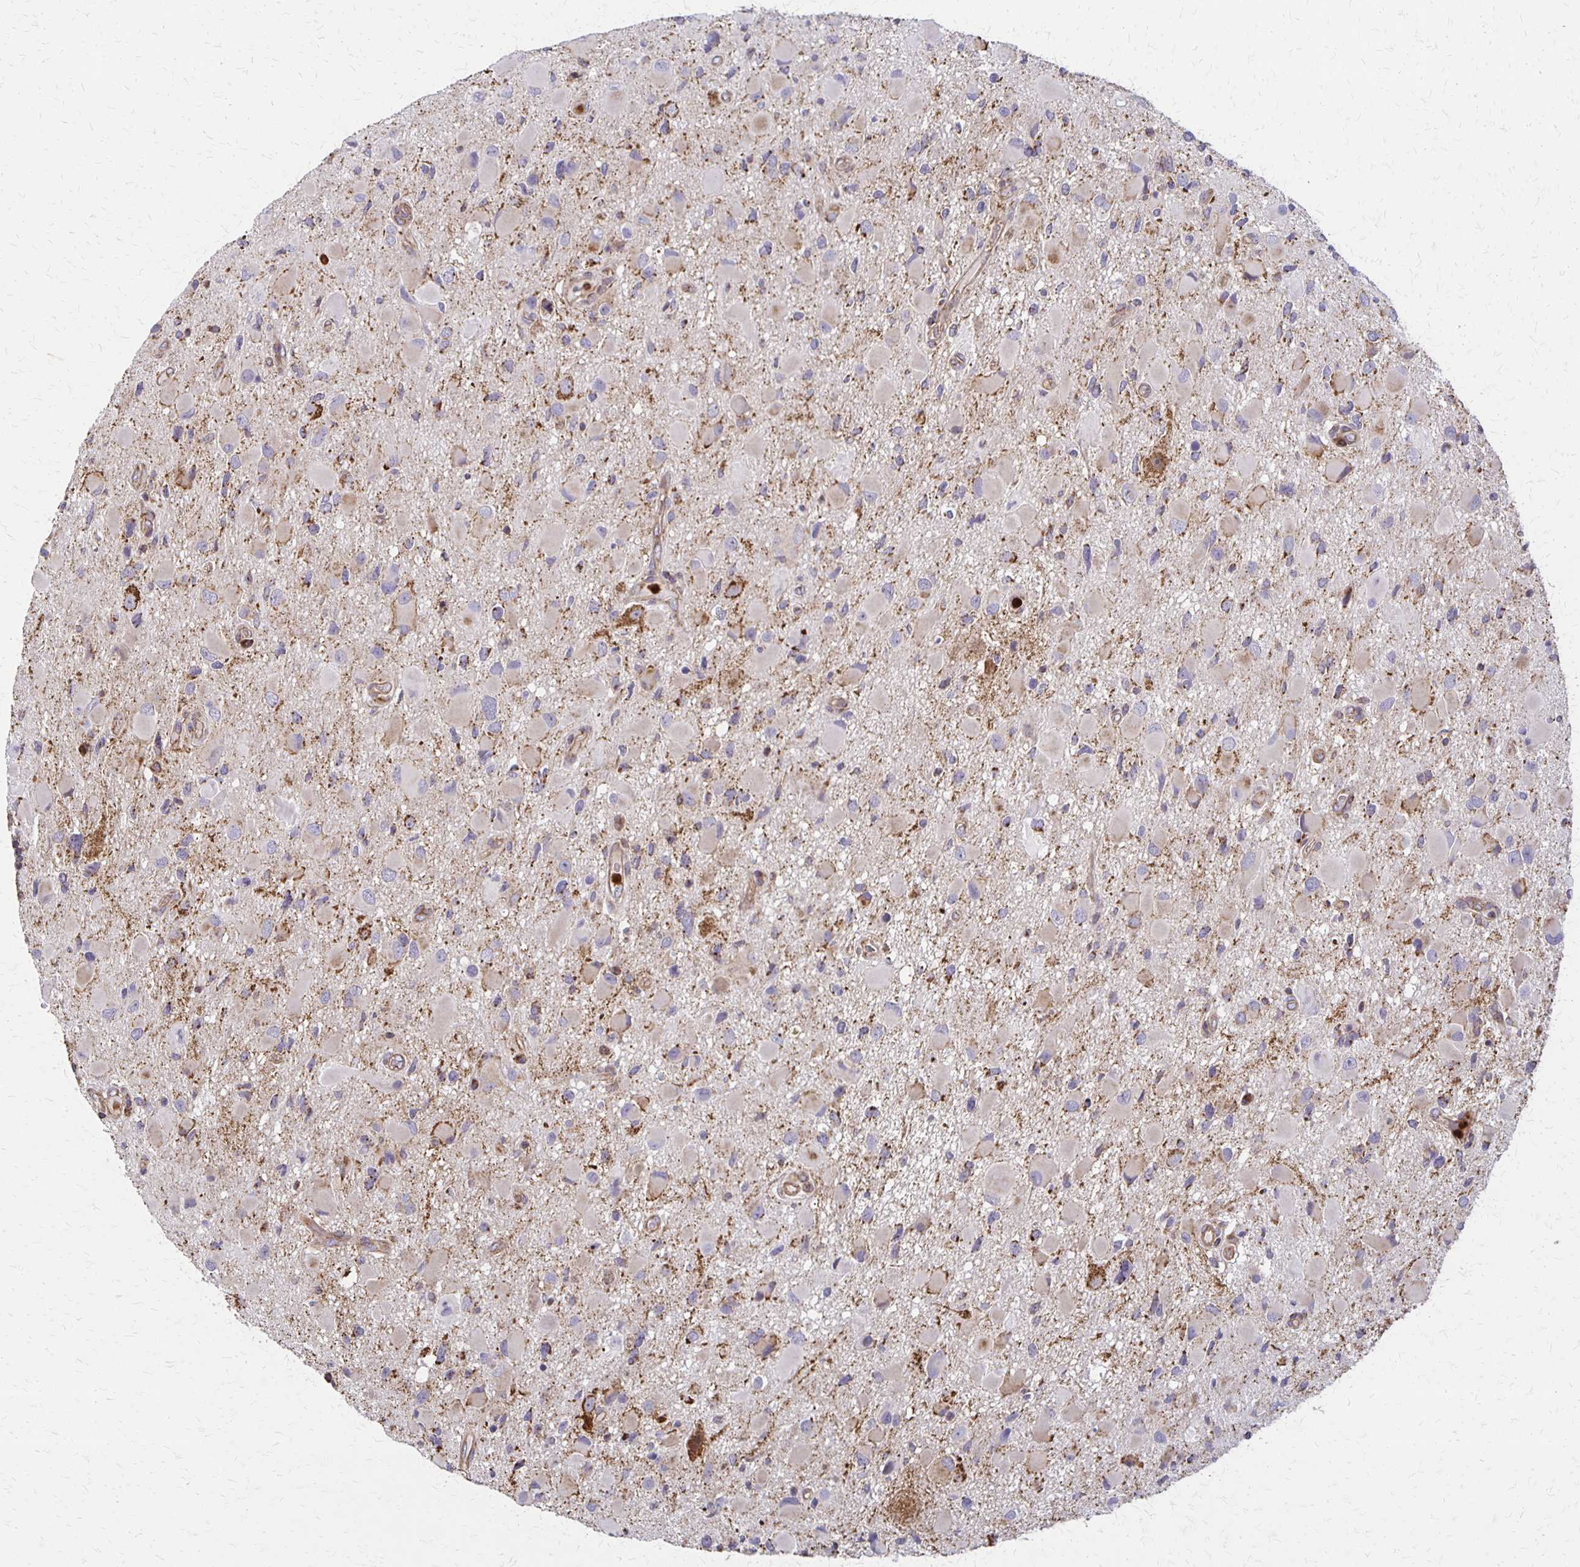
{"staining": {"intensity": "strong", "quantity": "<25%", "location": "cytoplasmic/membranous"}, "tissue": "glioma", "cell_type": "Tumor cells", "image_type": "cancer", "snomed": [{"axis": "morphology", "description": "Glioma, malignant, Low grade"}, {"axis": "topography", "description": "Brain"}], "caption": "An image of malignant glioma (low-grade) stained for a protein demonstrates strong cytoplasmic/membranous brown staining in tumor cells.", "gene": "EIF4EBP2", "patient": {"sex": "female", "age": 32}}